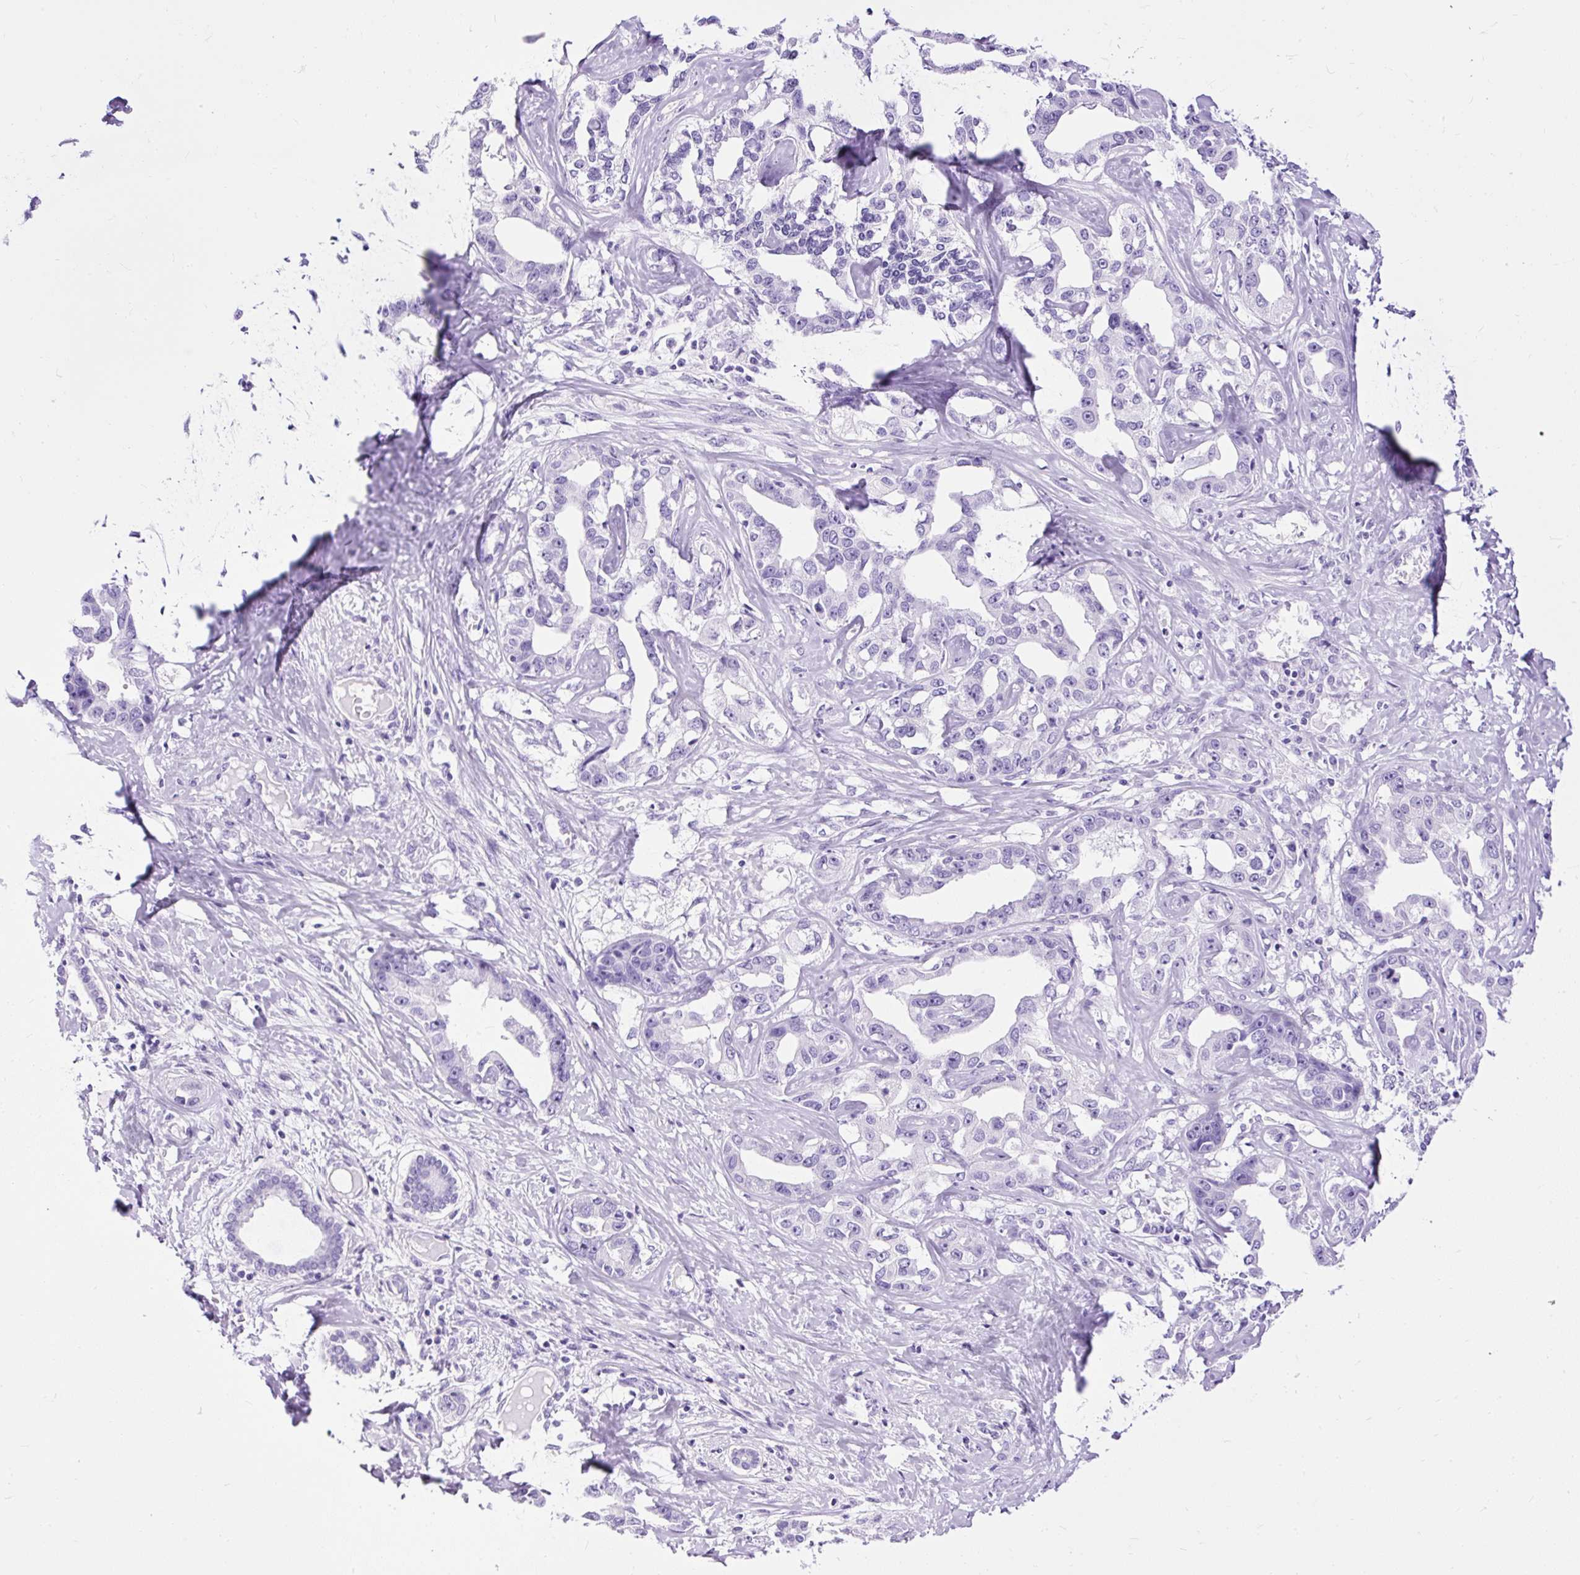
{"staining": {"intensity": "negative", "quantity": "none", "location": "none"}, "tissue": "liver cancer", "cell_type": "Tumor cells", "image_type": "cancer", "snomed": [{"axis": "morphology", "description": "Cholangiocarcinoma"}, {"axis": "topography", "description": "Liver"}], "caption": "An immunohistochemistry micrograph of liver cholangiocarcinoma is shown. There is no staining in tumor cells of liver cholangiocarcinoma.", "gene": "PDIA2", "patient": {"sex": "male", "age": 59}}